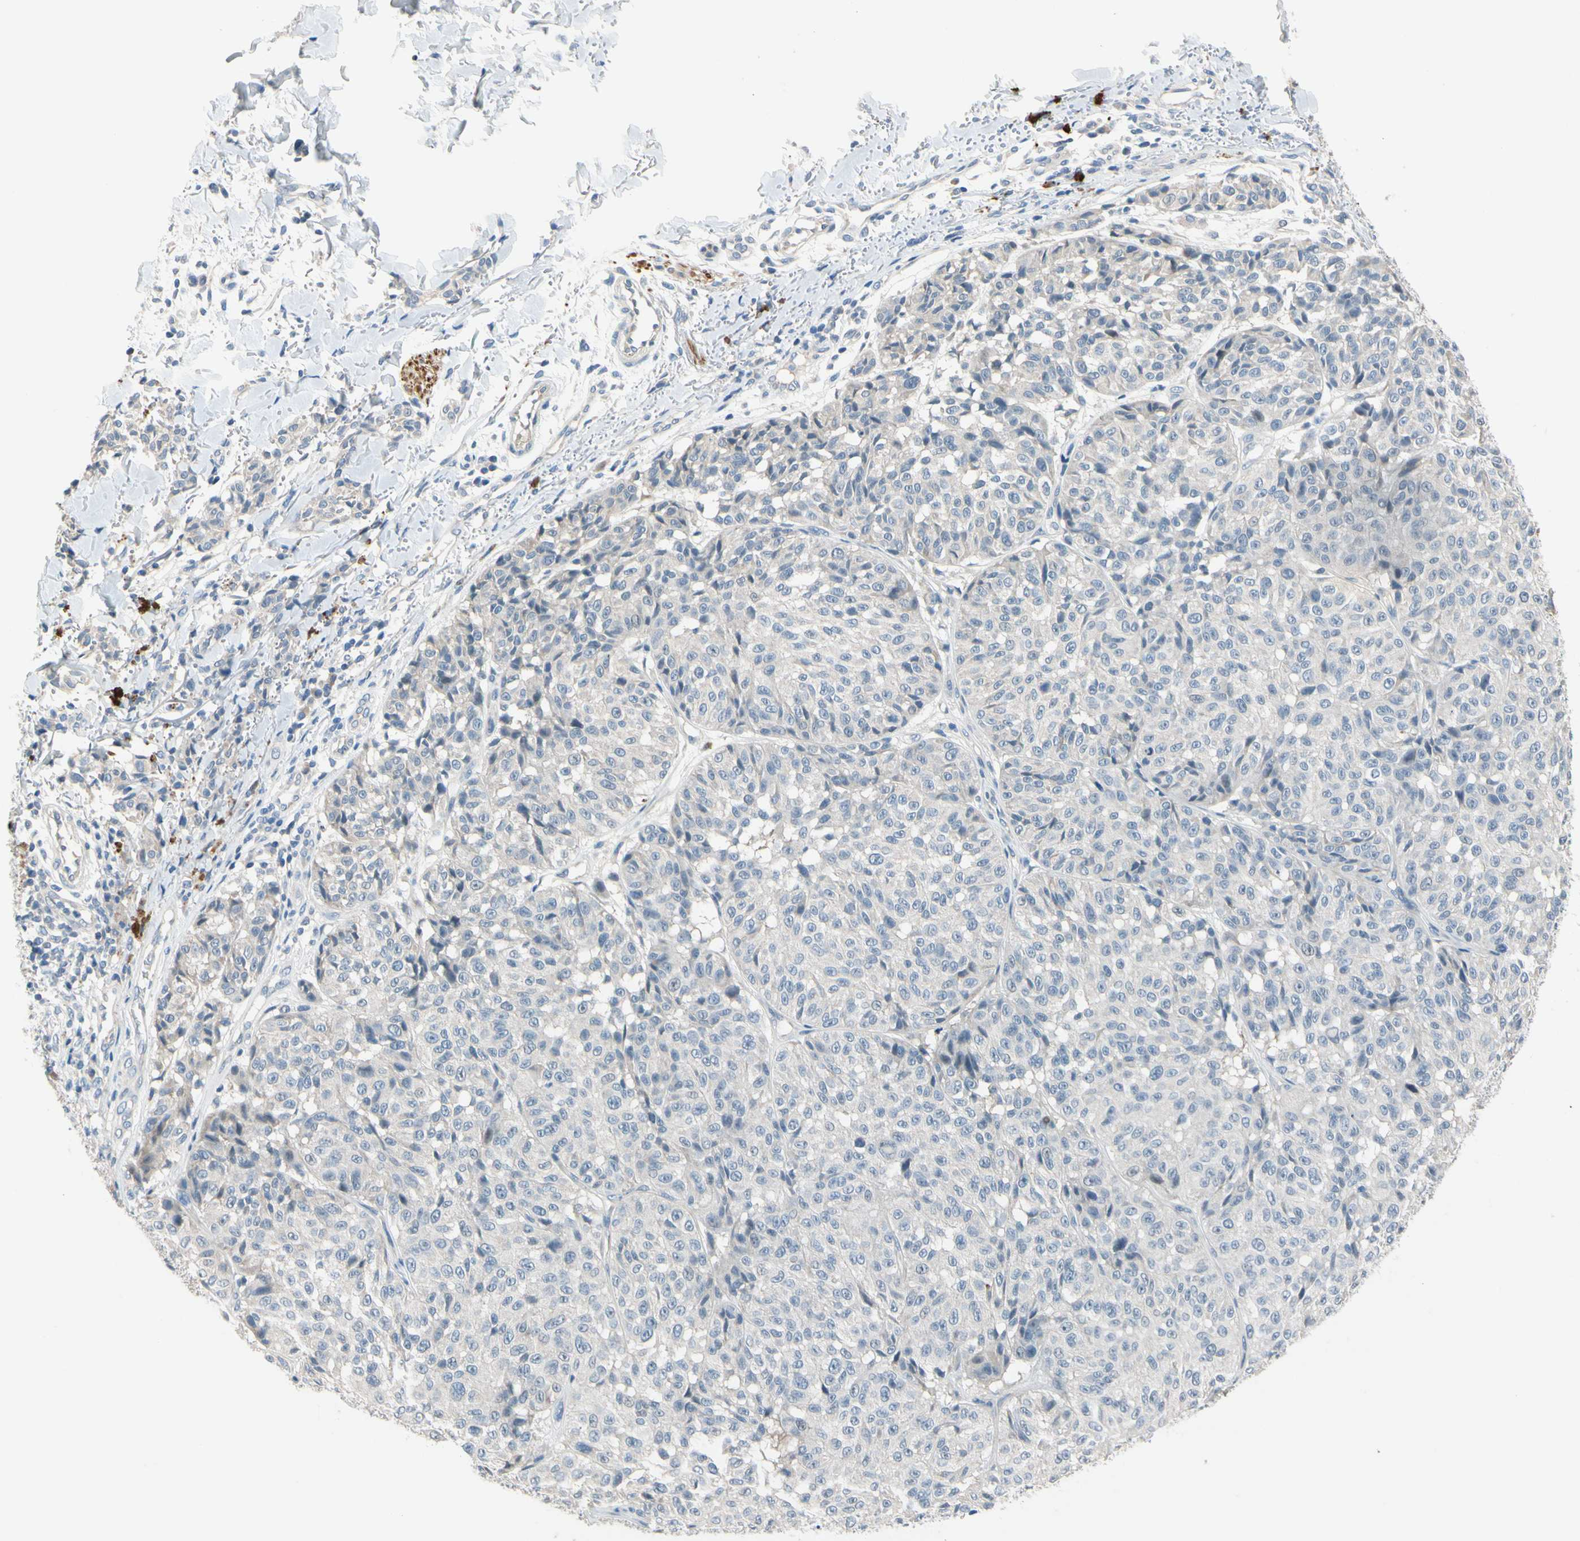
{"staining": {"intensity": "negative", "quantity": "none", "location": "none"}, "tissue": "melanoma", "cell_type": "Tumor cells", "image_type": "cancer", "snomed": [{"axis": "morphology", "description": "Malignant melanoma, NOS"}, {"axis": "topography", "description": "Skin"}], "caption": "Immunohistochemistry photomicrograph of neoplastic tissue: human malignant melanoma stained with DAB reveals no significant protein positivity in tumor cells.", "gene": "SLC27A6", "patient": {"sex": "female", "age": 46}}